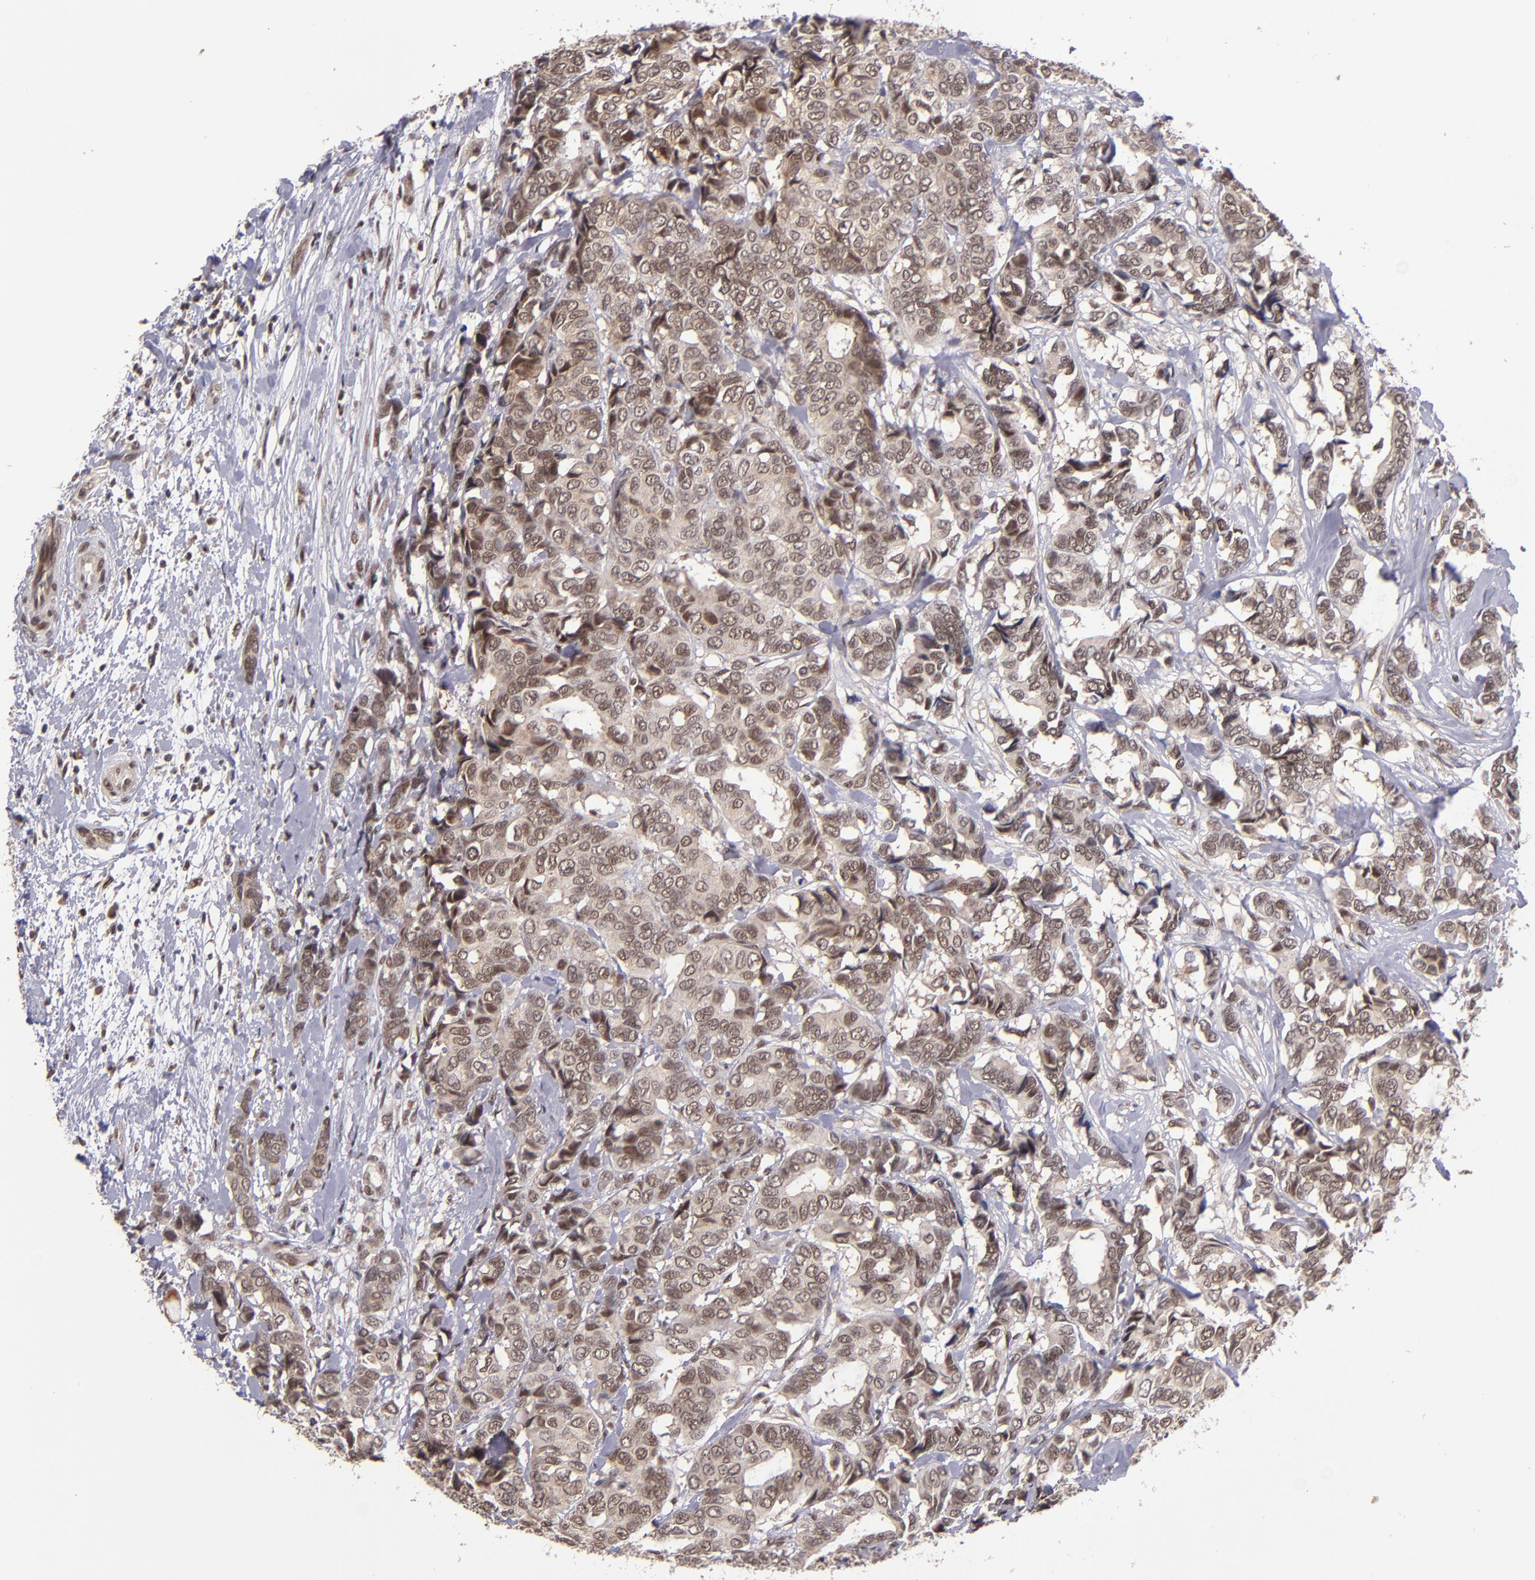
{"staining": {"intensity": "moderate", "quantity": ">75%", "location": "cytoplasmic/membranous,nuclear"}, "tissue": "breast cancer", "cell_type": "Tumor cells", "image_type": "cancer", "snomed": [{"axis": "morphology", "description": "Duct carcinoma"}, {"axis": "topography", "description": "Breast"}], "caption": "Moderate cytoplasmic/membranous and nuclear protein expression is seen in about >75% of tumor cells in intraductal carcinoma (breast). (Brightfield microscopy of DAB IHC at high magnification).", "gene": "EP300", "patient": {"sex": "female", "age": 87}}